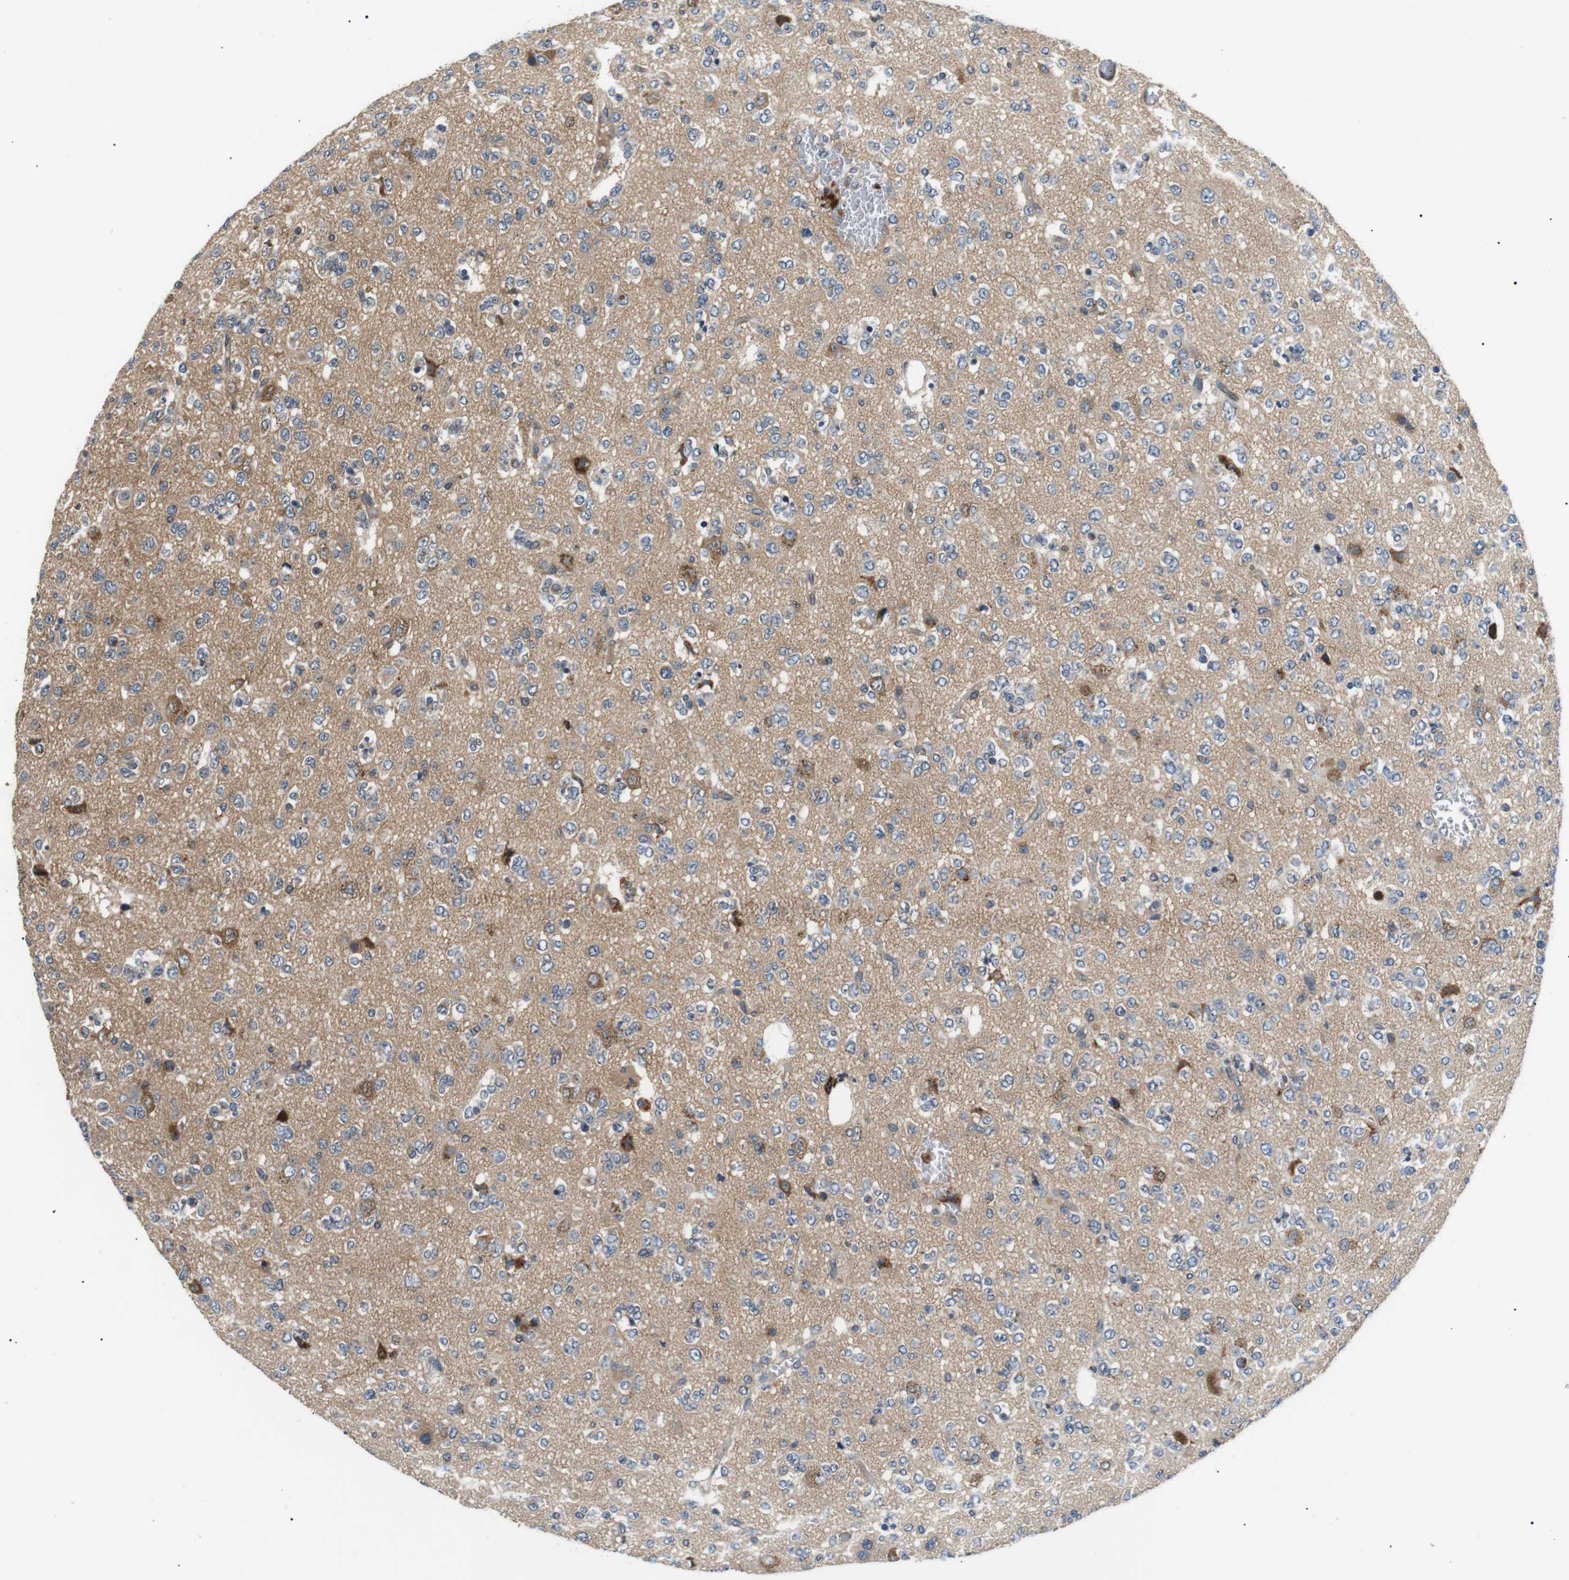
{"staining": {"intensity": "weak", "quantity": "<25%", "location": "cytoplasmic/membranous"}, "tissue": "glioma", "cell_type": "Tumor cells", "image_type": "cancer", "snomed": [{"axis": "morphology", "description": "Glioma, malignant, Low grade"}, {"axis": "topography", "description": "Brain"}], "caption": "A high-resolution image shows immunohistochemistry (IHC) staining of malignant glioma (low-grade), which reveals no significant positivity in tumor cells.", "gene": "DIPK1A", "patient": {"sex": "male", "age": 38}}